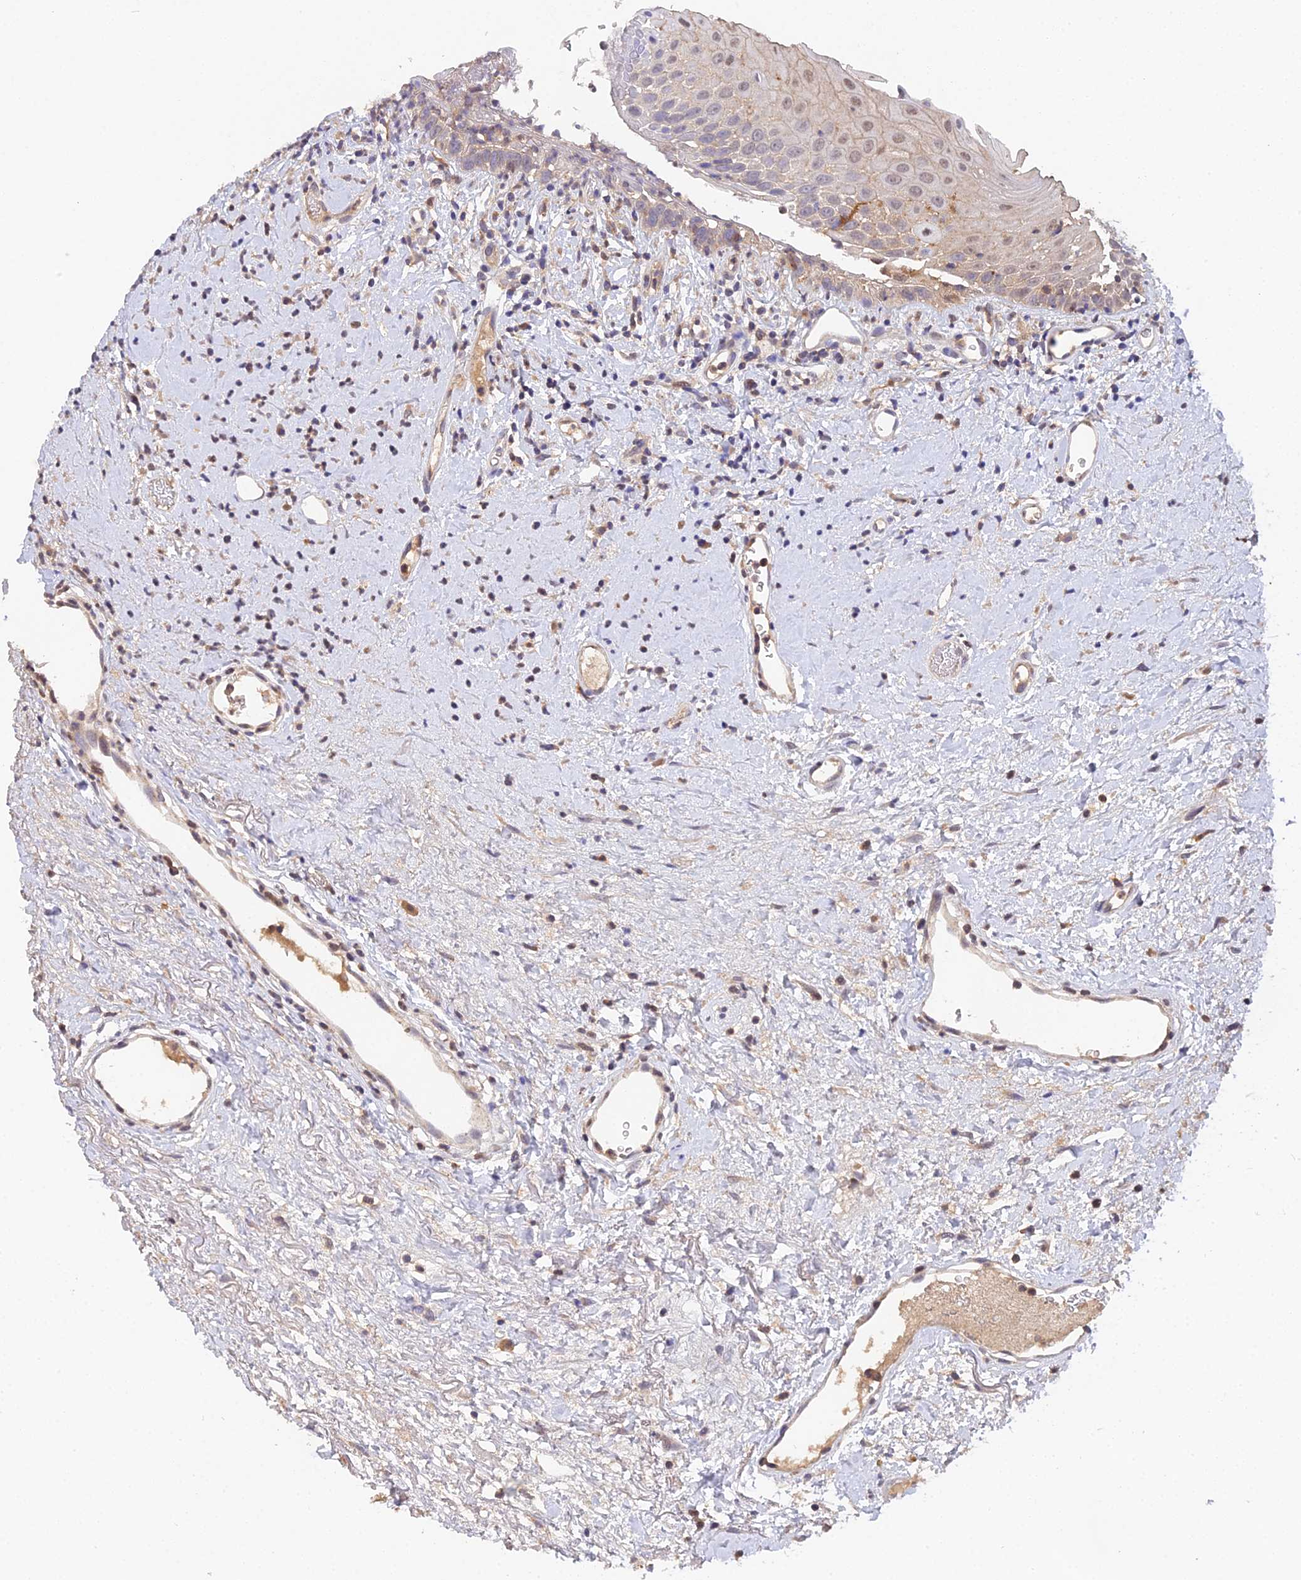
{"staining": {"intensity": "weak", "quantity": "<25%", "location": "cytoplasmic/membranous"}, "tissue": "oral mucosa", "cell_type": "Squamous epithelial cells", "image_type": "normal", "snomed": [{"axis": "morphology", "description": "Normal tissue, NOS"}, {"axis": "topography", "description": "Oral tissue"}], "caption": "DAB immunohistochemical staining of benign oral mucosa demonstrates no significant positivity in squamous epithelial cells.", "gene": "FBP1", "patient": {"sex": "female", "age": 76}}